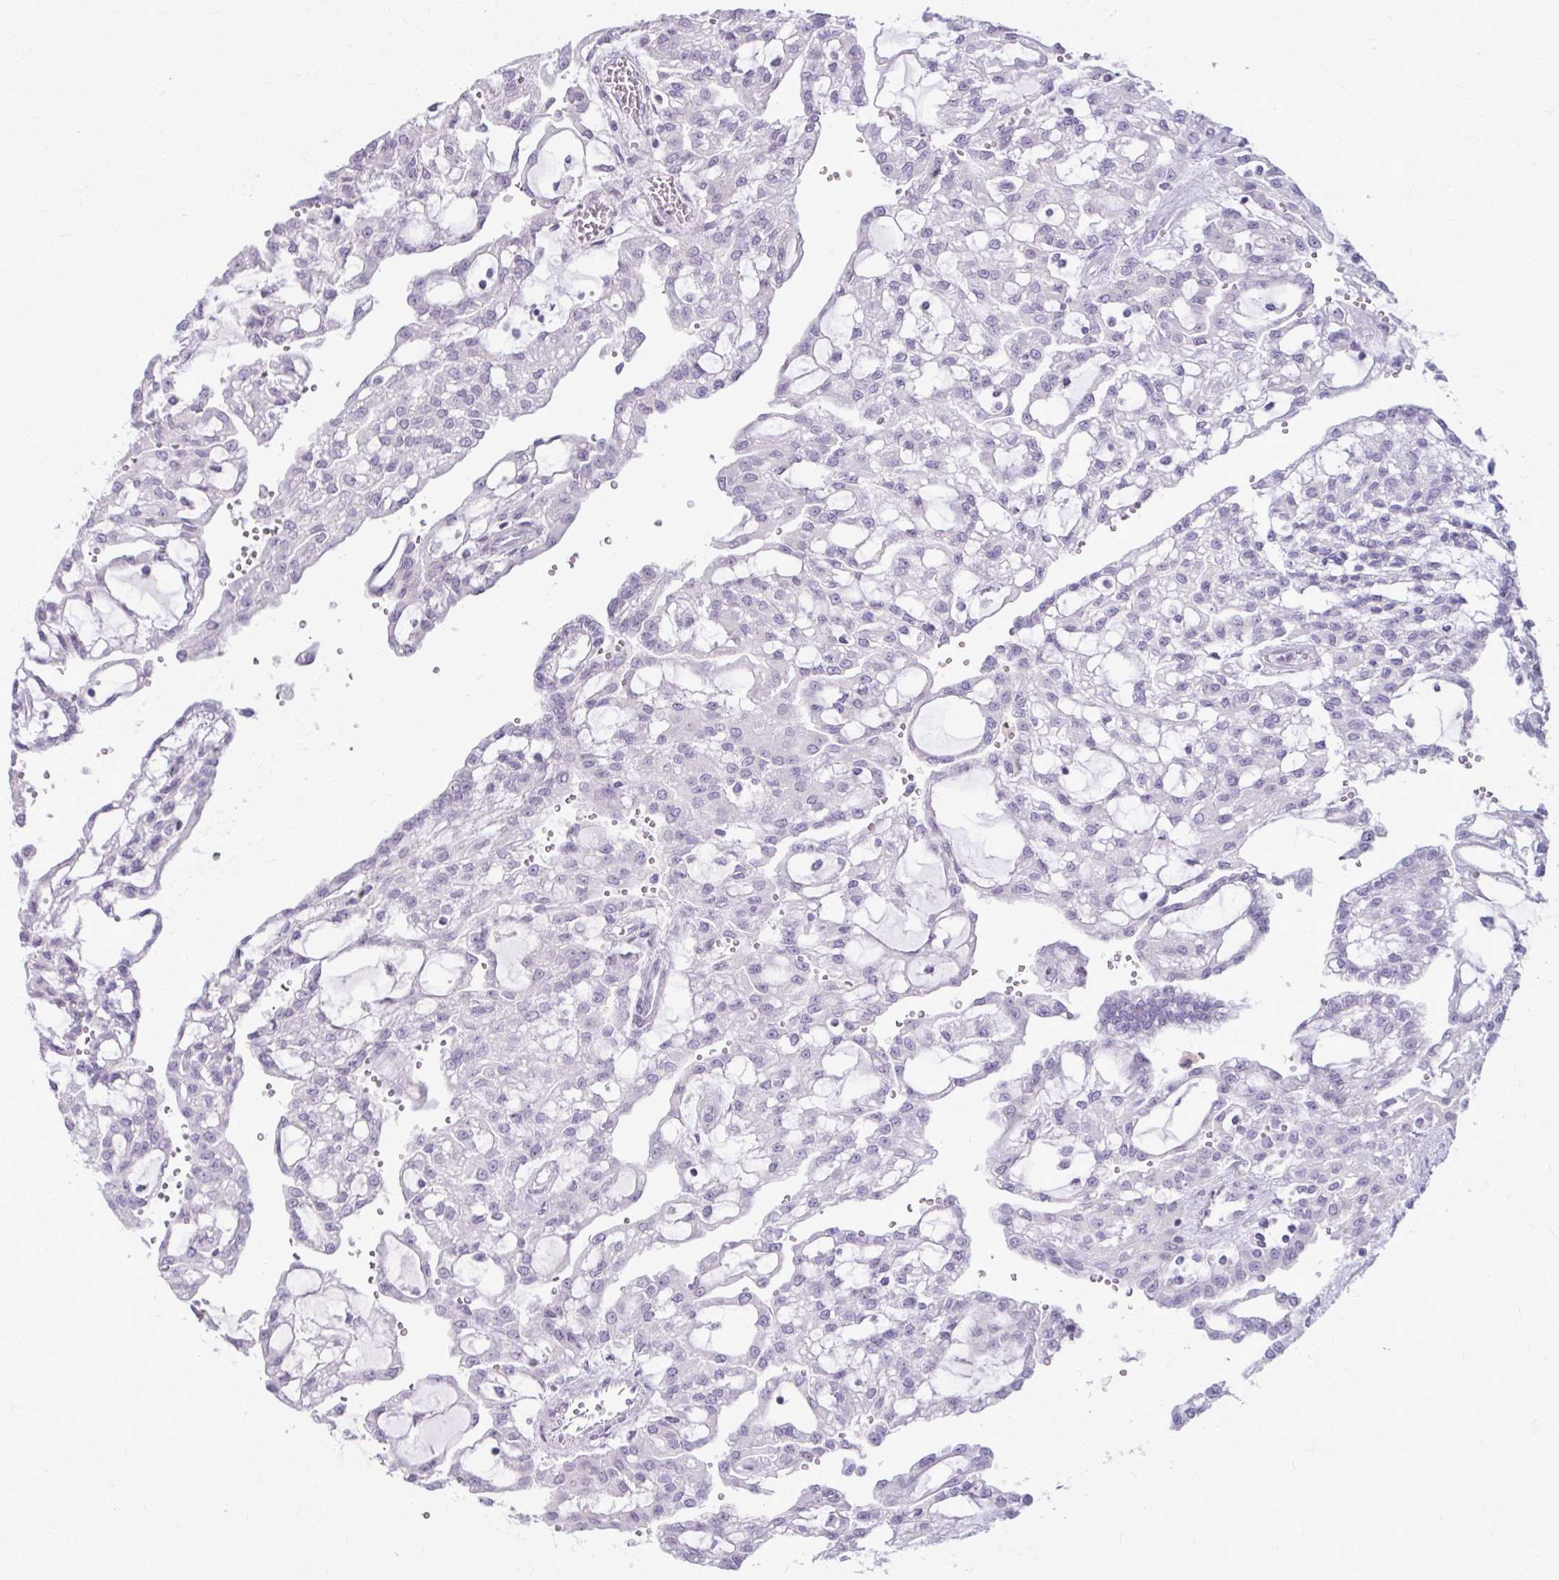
{"staining": {"intensity": "negative", "quantity": "none", "location": "none"}, "tissue": "renal cancer", "cell_type": "Tumor cells", "image_type": "cancer", "snomed": [{"axis": "morphology", "description": "Adenocarcinoma, NOS"}, {"axis": "topography", "description": "Kidney"}], "caption": "IHC of renal cancer reveals no staining in tumor cells.", "gene": "MSMO1", "patient": {"sex": "male", "age": 63}}